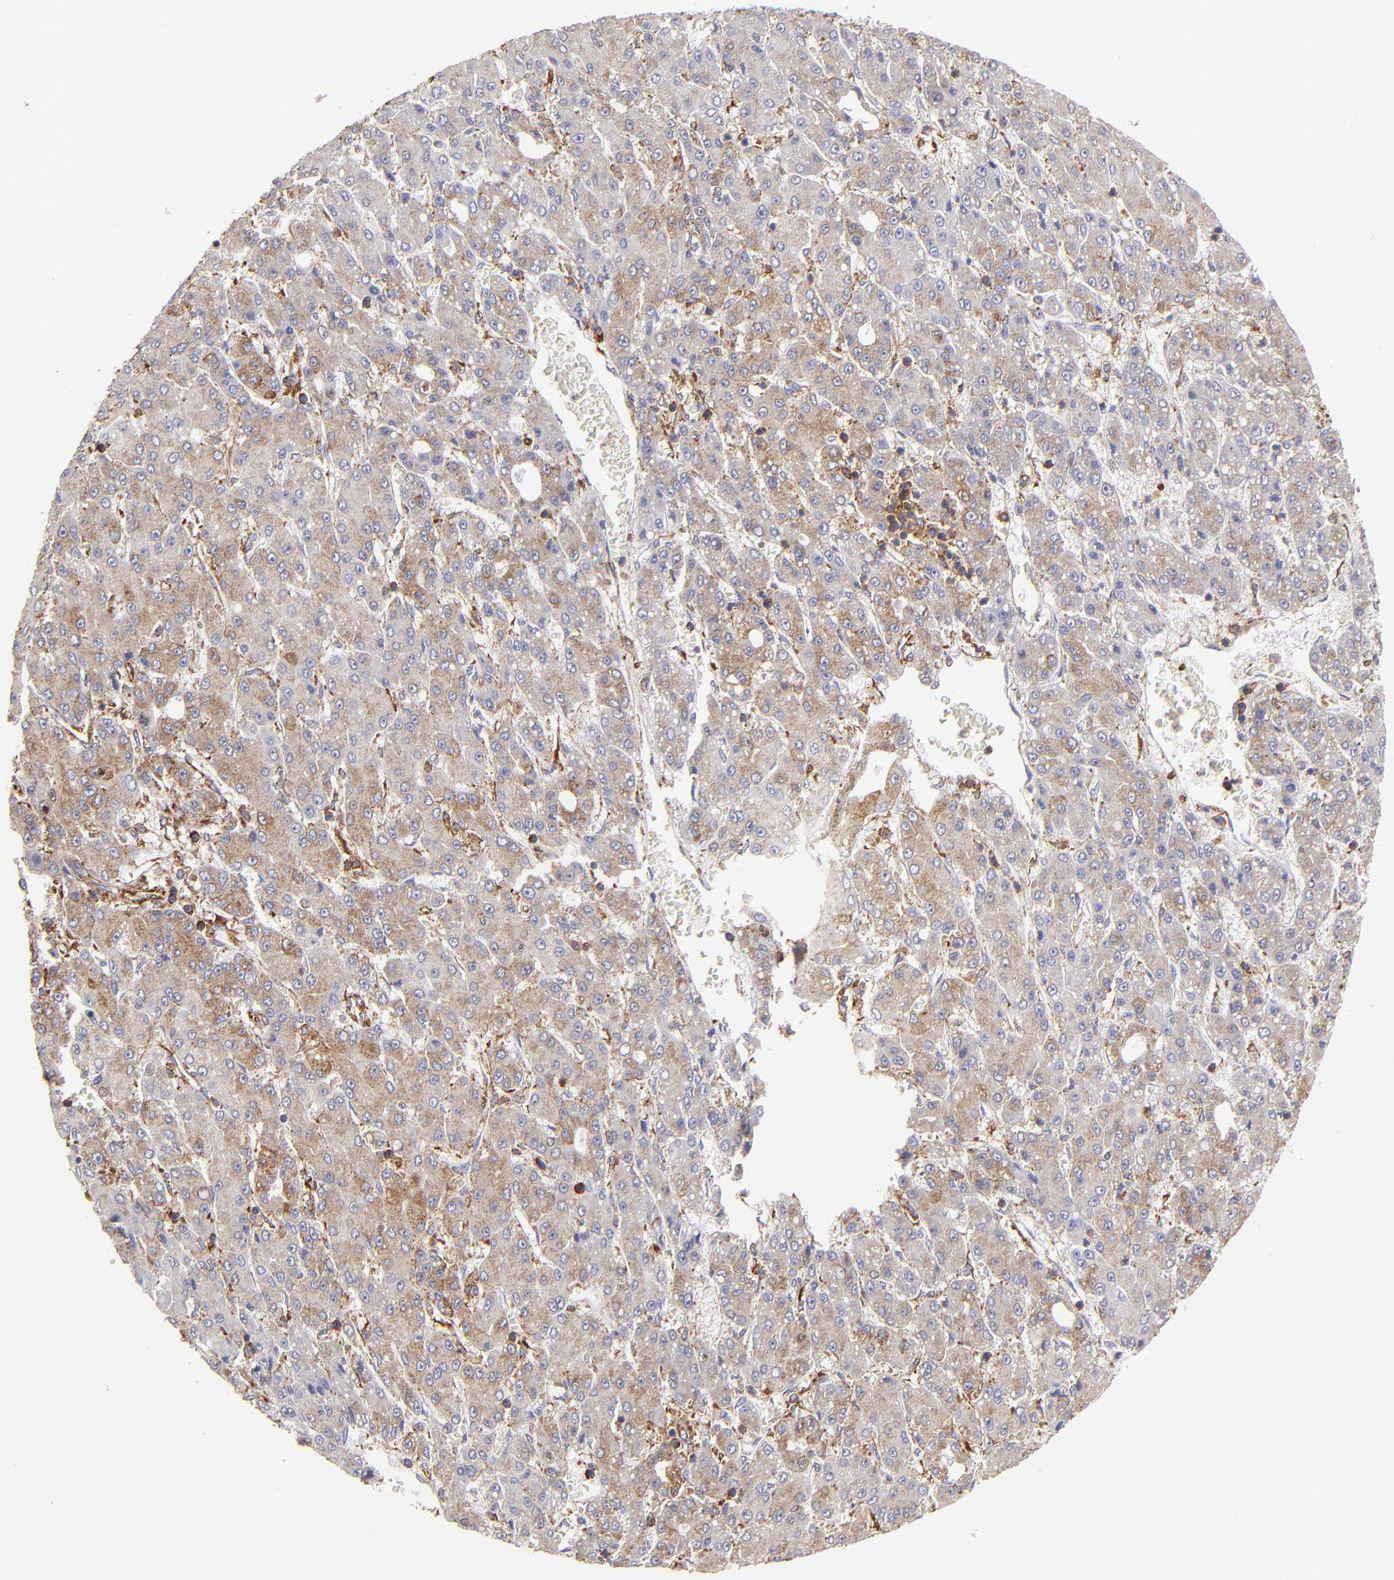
{"staining": {"intensity": "negative", "quantity": "none", "location": "none"}, "tissue": "liver cancer", "cell_type": "Tumor cells", "image_type": "cancer", "snomed": [{"axis": "morphology", "description": "Carcinoma, Hepatocellular, NOS"}, {"axis": "topography", "description": "Liver"}], "caption": "Immunohistochemical staining of human liver cancer (hepatocellular carcinoma) exhibits no significant staining in tumor cells.", "gene": "MVP", "patient": {"sex": "male", "age": 69}}